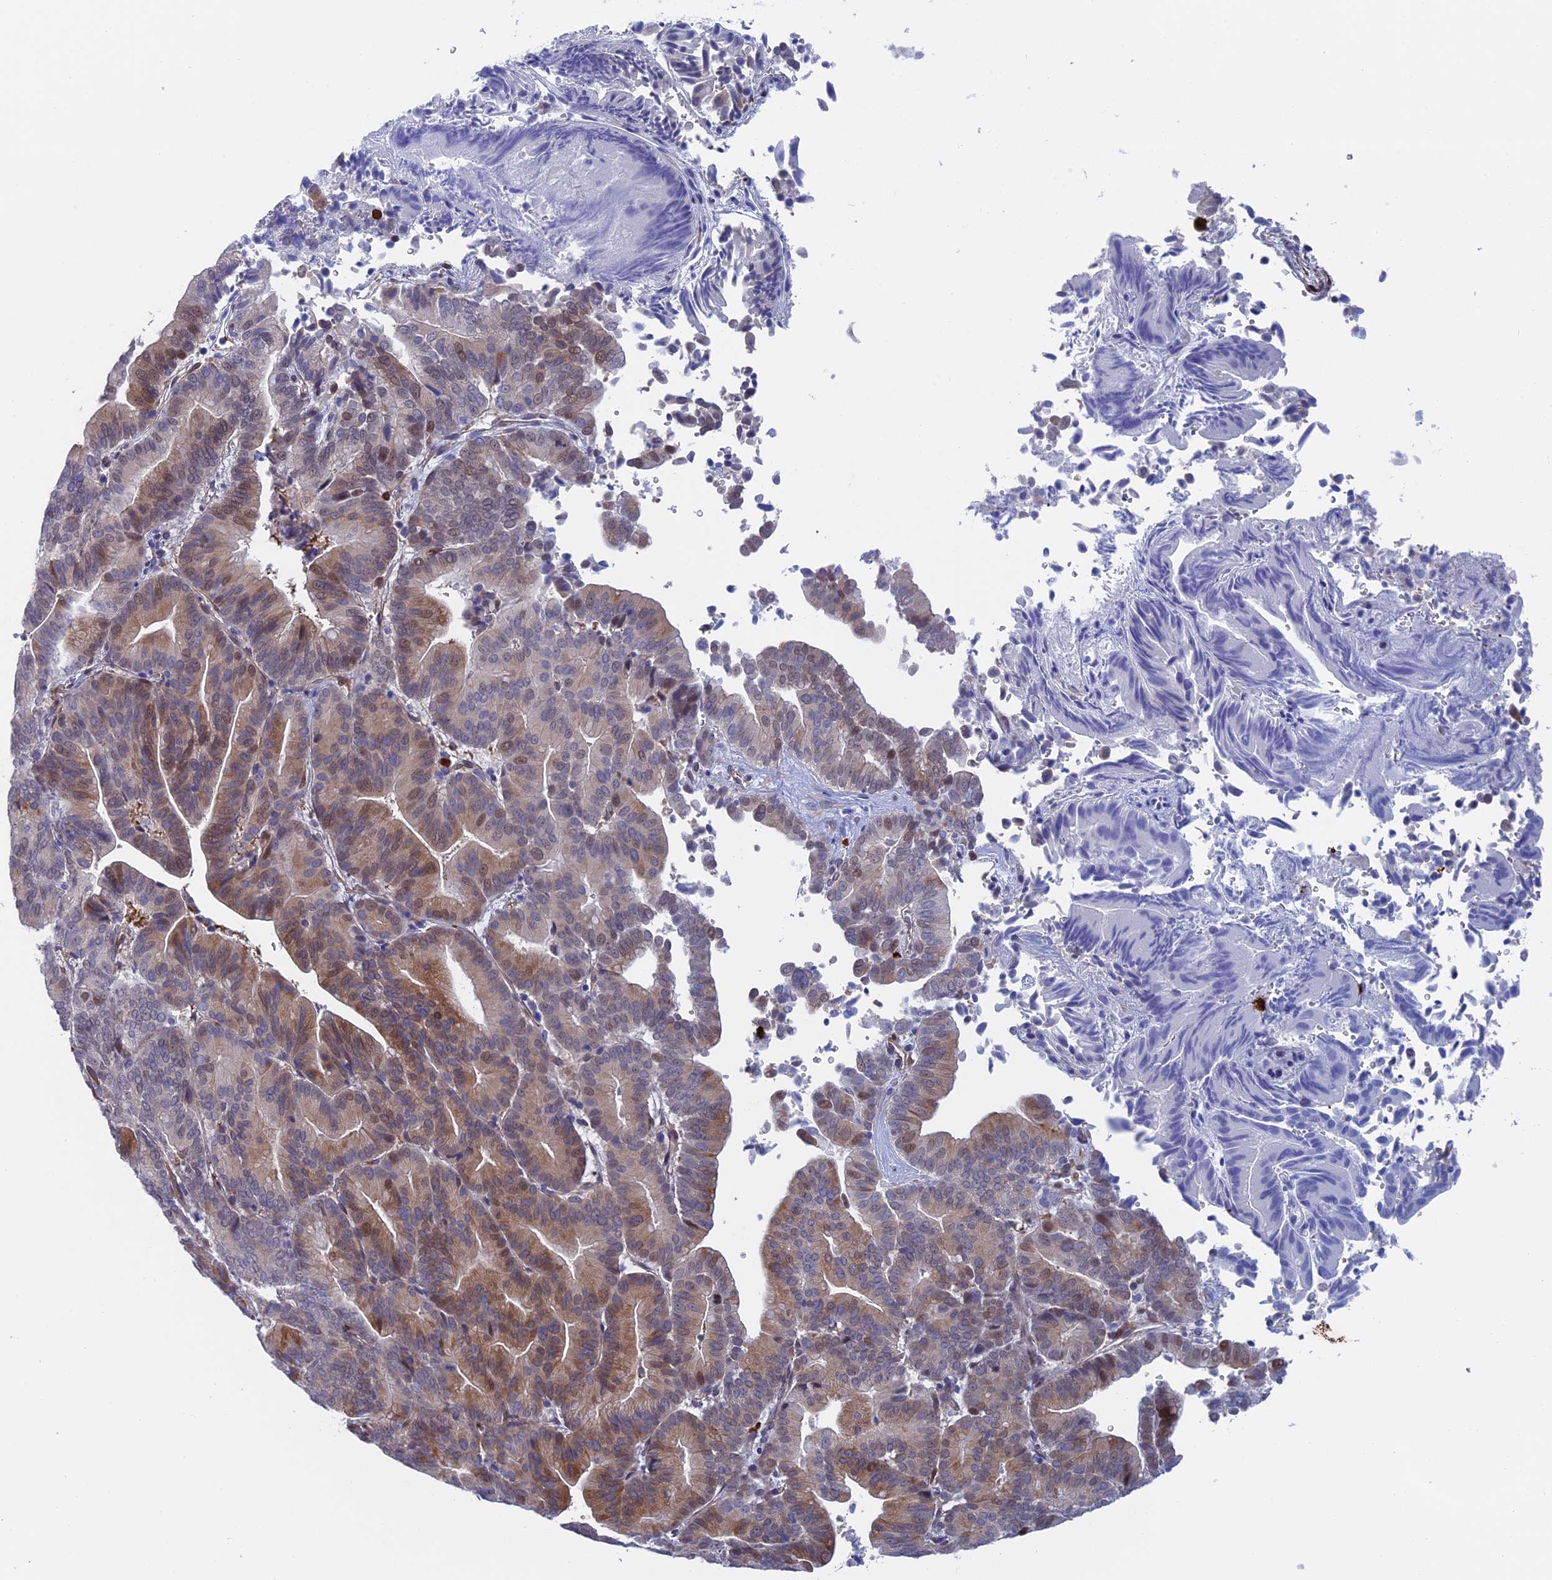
{"staining": {"intensity": "weak", "quantity": "25%-75%", "location": "cytoplasmic/membranous,nuclear"}, "tissue": "liver cancer", "cell_type": "Tumor cells", "image_type": "cancer", "snomed": [{"axis": "morphology", "description": "Cholangiocarcinoma"}, {"axis": "topography", "description": "Liver"}], "caption": "Immunohistochemical staining of human liver cancer (cholangiocarcinoma) demonstrates low levels of weak cytoplasmic/membranous and nuclear protein positivity in approximately 25%-75% of tumor cells.", "gene": "SLC26A1", "patient": {"sex": "female", "age": 75}}